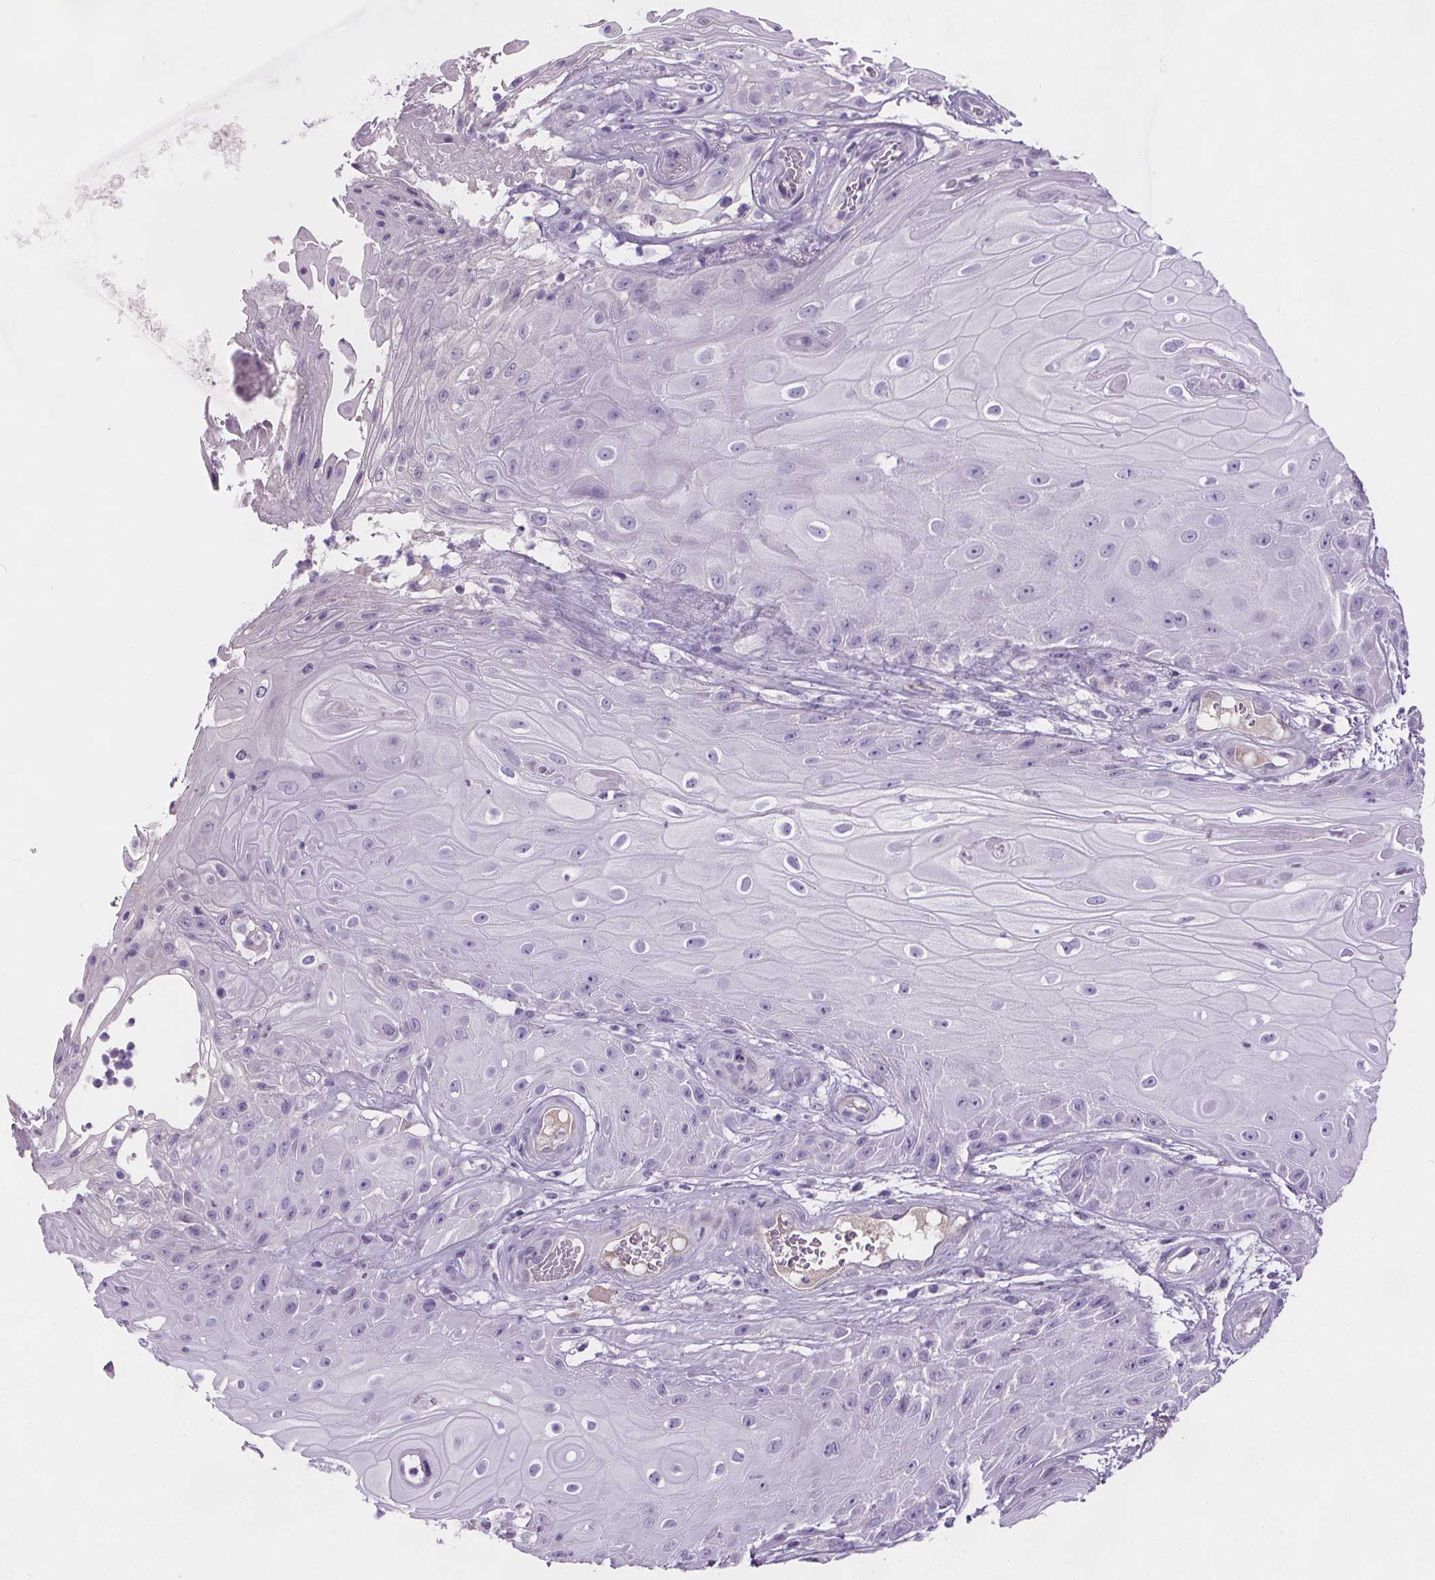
{"staining": {"intensity": "negative", "quantity": "none", "location": "none"}, "tissue": "skin cancer", "cell_type": "Tumor cells", "image_type": "cancer", "snomed": [{"axis": "morphology", "description": "Squamous cell carcinoma, NOS"}, {"axis": "topography", "description": "Skin"}], "caption": "This histopathology image is of skin cancer (squamous cell carcinoma) stained with immunohistochemistry to label a protein in brown with the nuclei are counter-stained blue. There is no expression in tumor cells.", "gene": "CD5L", "patient": {"sex": "male", "age": 62}}